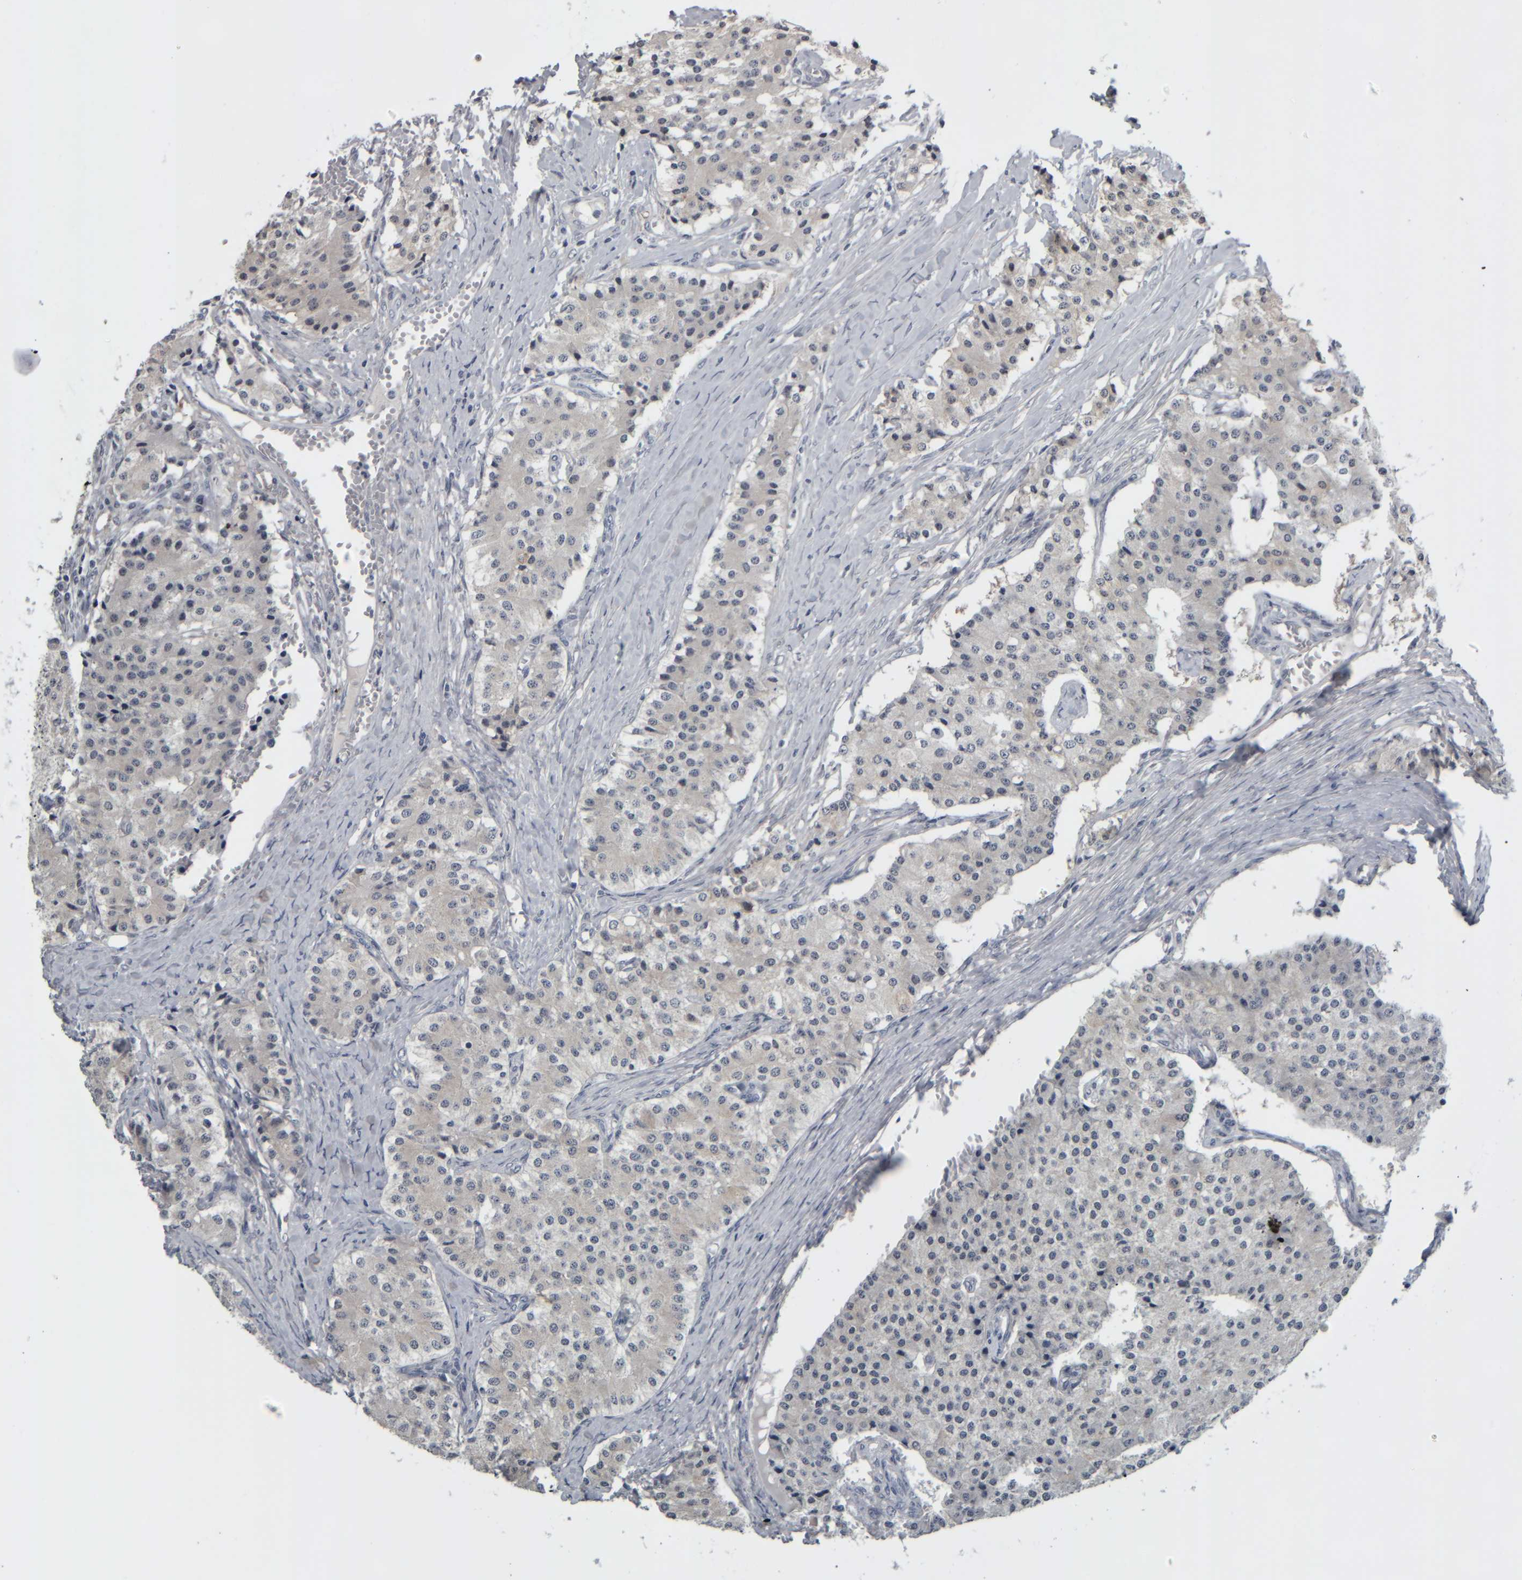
{"staining": {"intensity": "negative", "quantity": "none", "location": "none"}, "tissue": "carcinoid", "cell_type": "Tumor cells", "image_type": "cancer", "snomed": [{"axis": "morphology", "description": "Carcinoid, malignant, NOS"}, {"axis": "topography", "description": "Colon"}], "caption": "Immunohistochemical staining of human carcinoid (malignant) demonstrates no significant staining in tumor cells.", "gene": "COL14A1", "patient": {"sex": "female", "age": 52}}